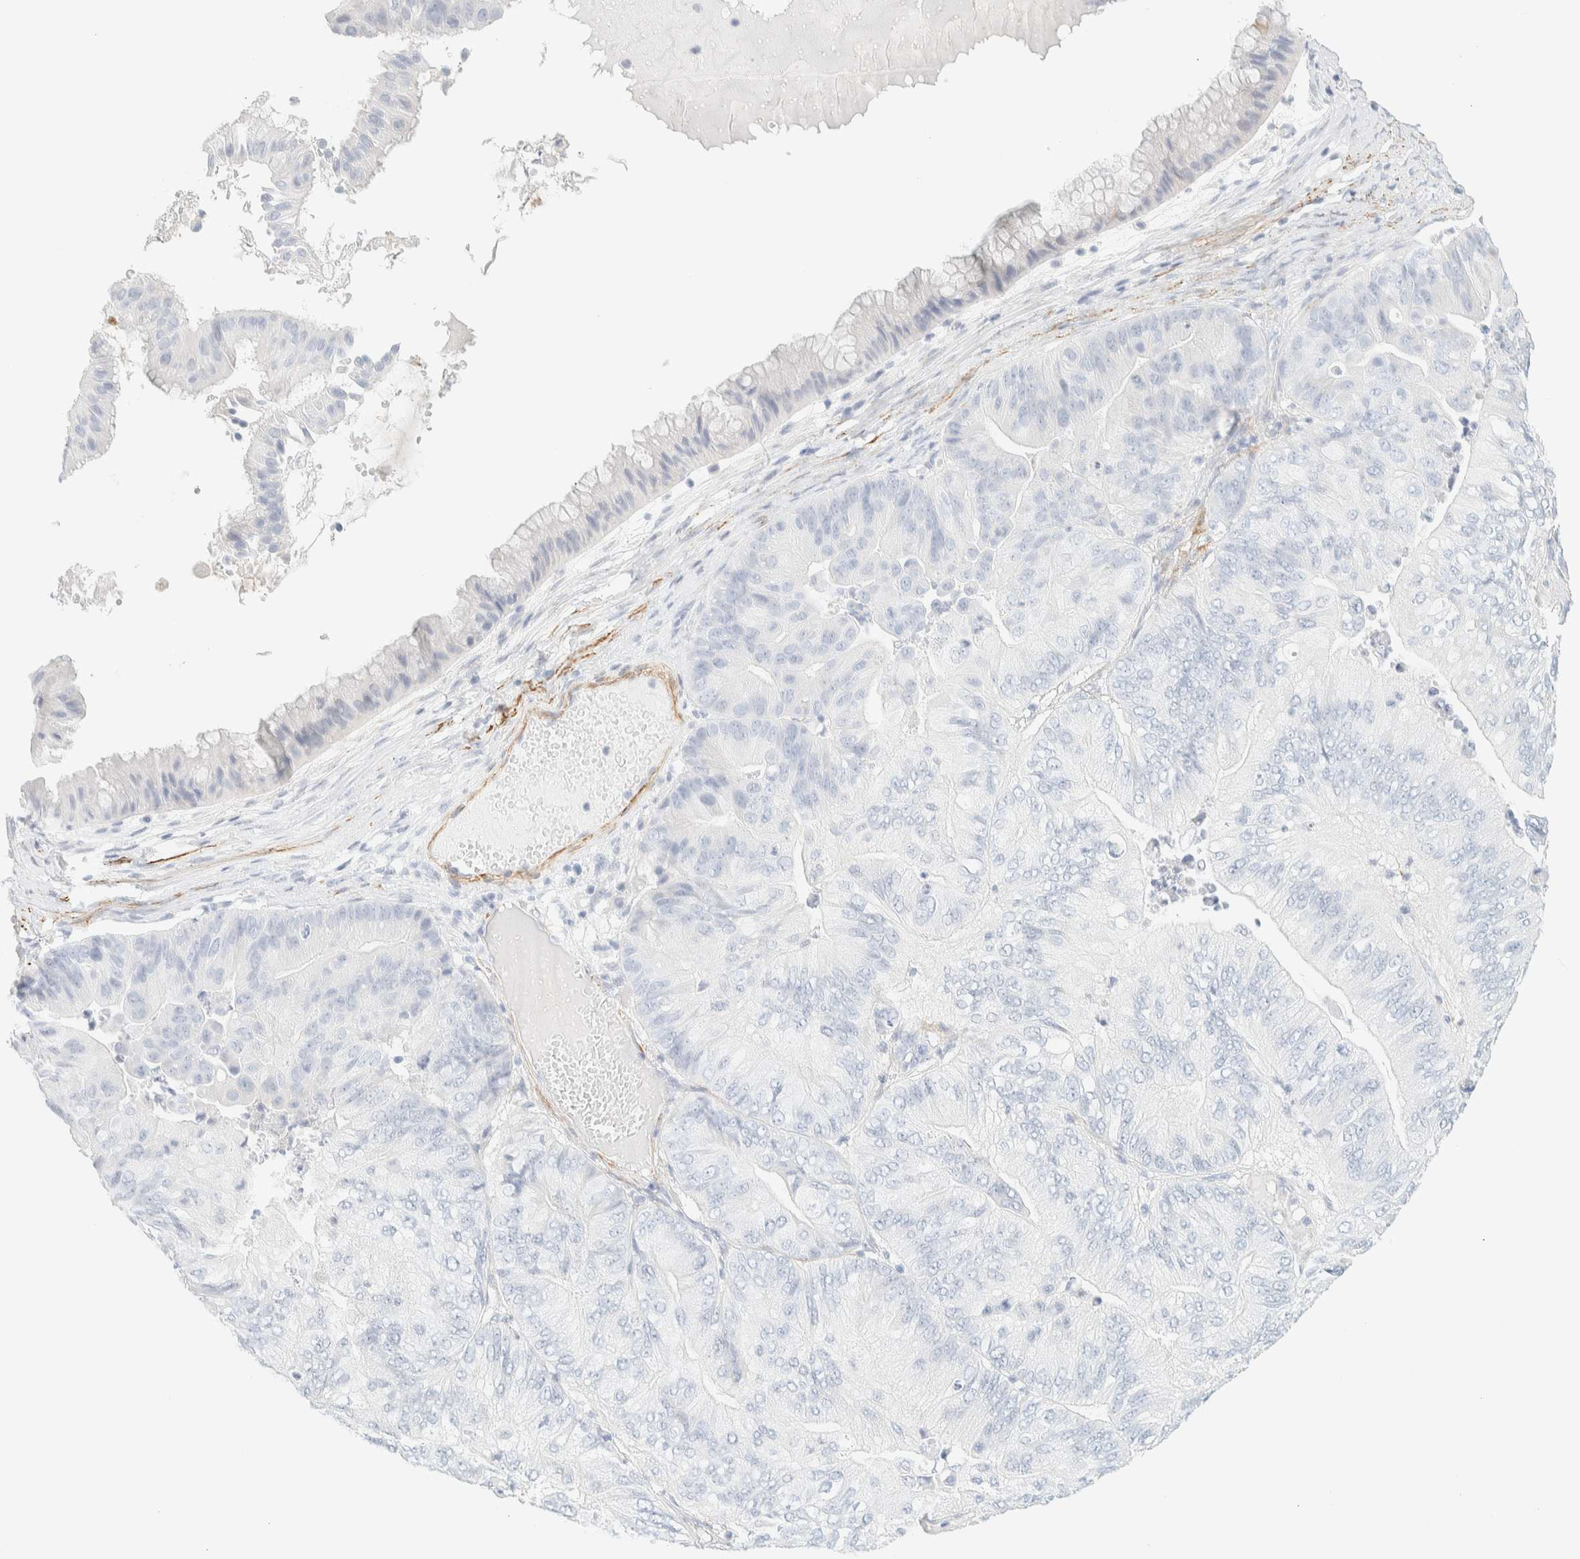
{"staining": {"intensity": "negative", "quantity": "none", "location": "none"}, "tissue": "ovarian cancer", "cell_type": "Tumor cells", "image_type": "cancer", "snomed": [{"axis": "morphology", "description": "Cystadenocarcinoma, mucinous, NOS"}, {"axis": "topography", "description": "Ovary"}], "caption": "Immunohistochemical staining of mucinous cystadenocarcinoma (ovarian) exhibits no significant positivity in tumor cells.", "gene": "AFMID", "patient": {"sex": "female", "age": 61}}